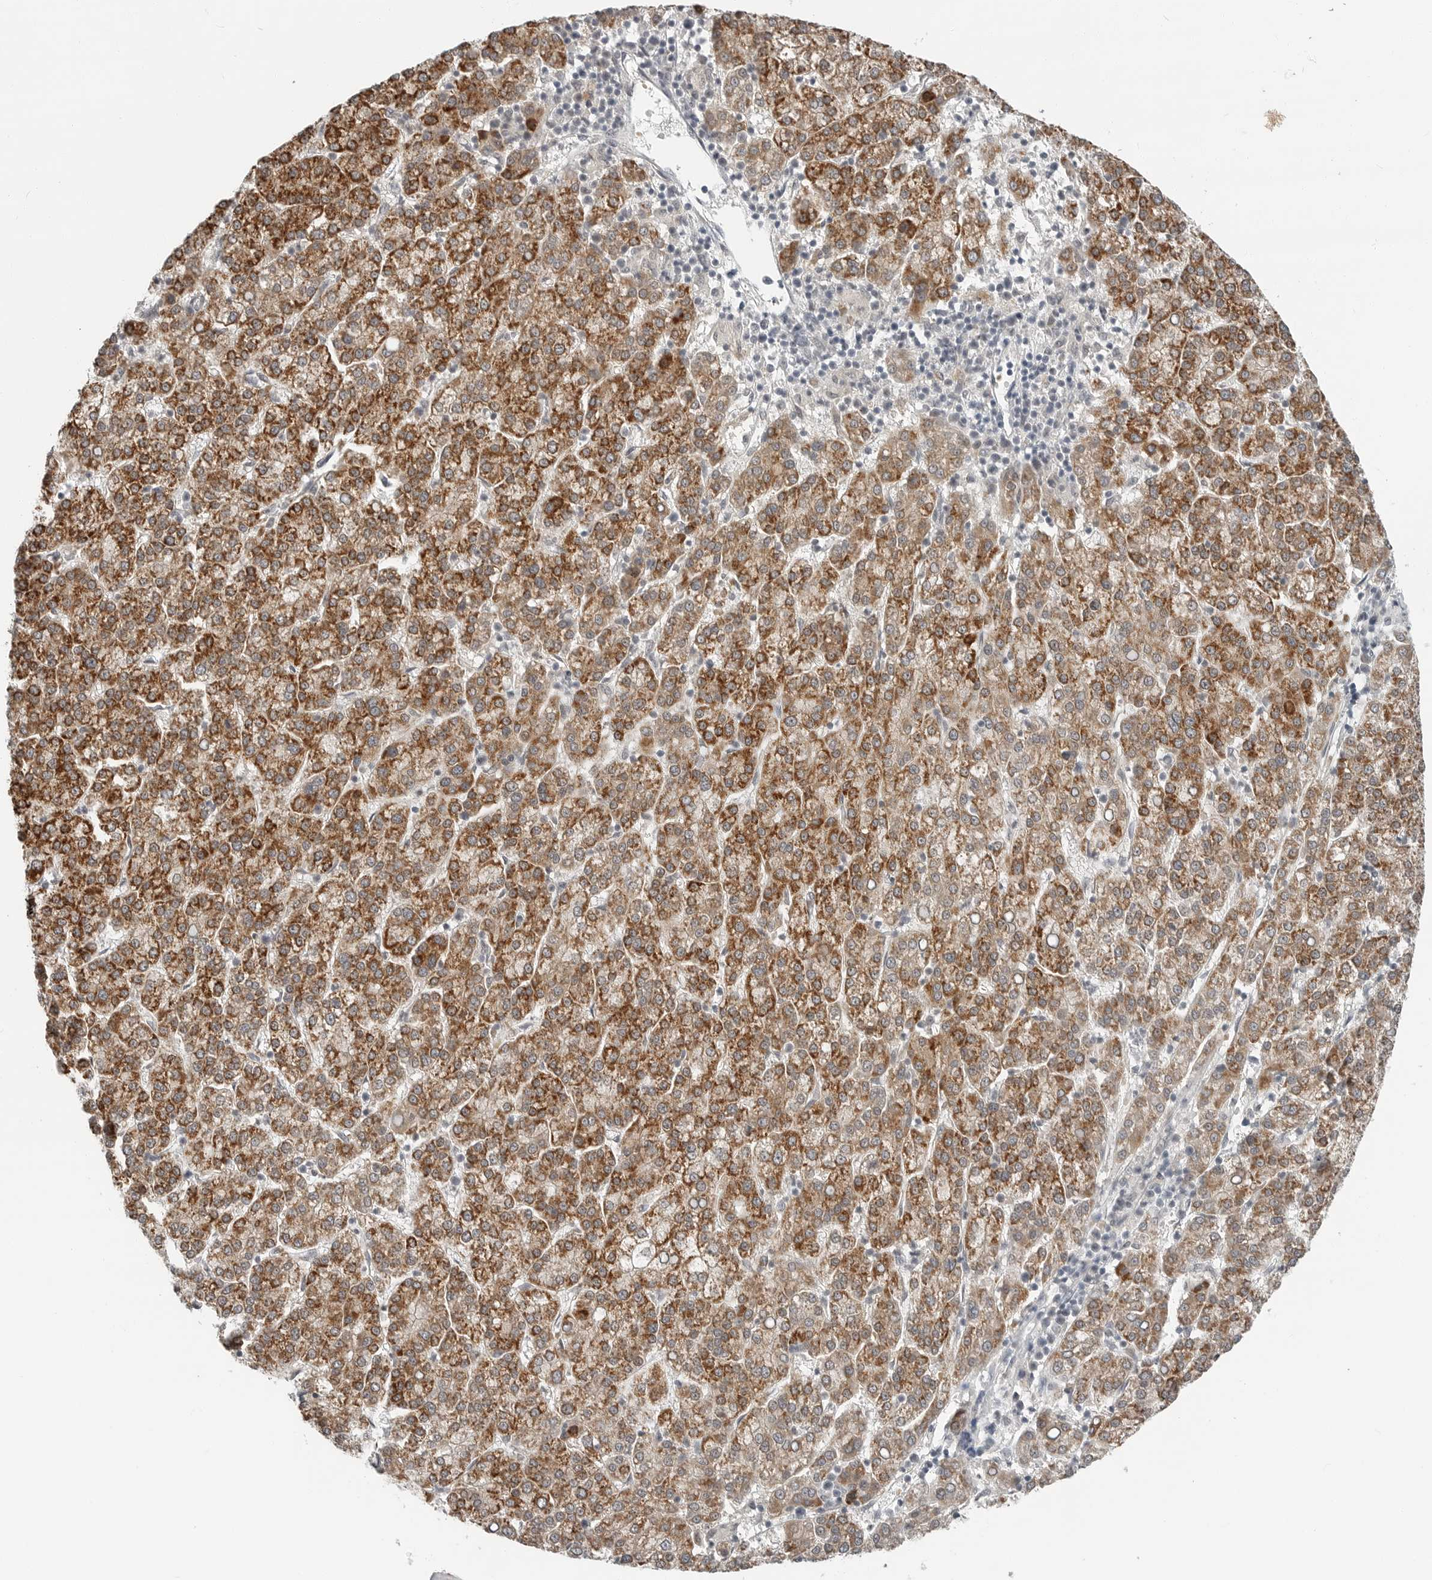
{"staining": {"intensity": "strong", "quantity": ">75%", "location": "cytoplasmic/membranous"}, "tissue": "liver cancer", "cell_type": "Tumor cells", "image_type": "cancer", "snomed": [{"axis": "morphology", "description": "Carcinoma, Hepatocellular, NOS"}, {"axis": "topography", "description": "Liver"}], "caption": "DAB immunohistochemical staining of human liver cancer exhibits strong cytoplasmic/membranous protein staining in approximately >75% of tumor cells.", "gene": "FCRLB", "patient": {"sex": "female", "age": 58}}